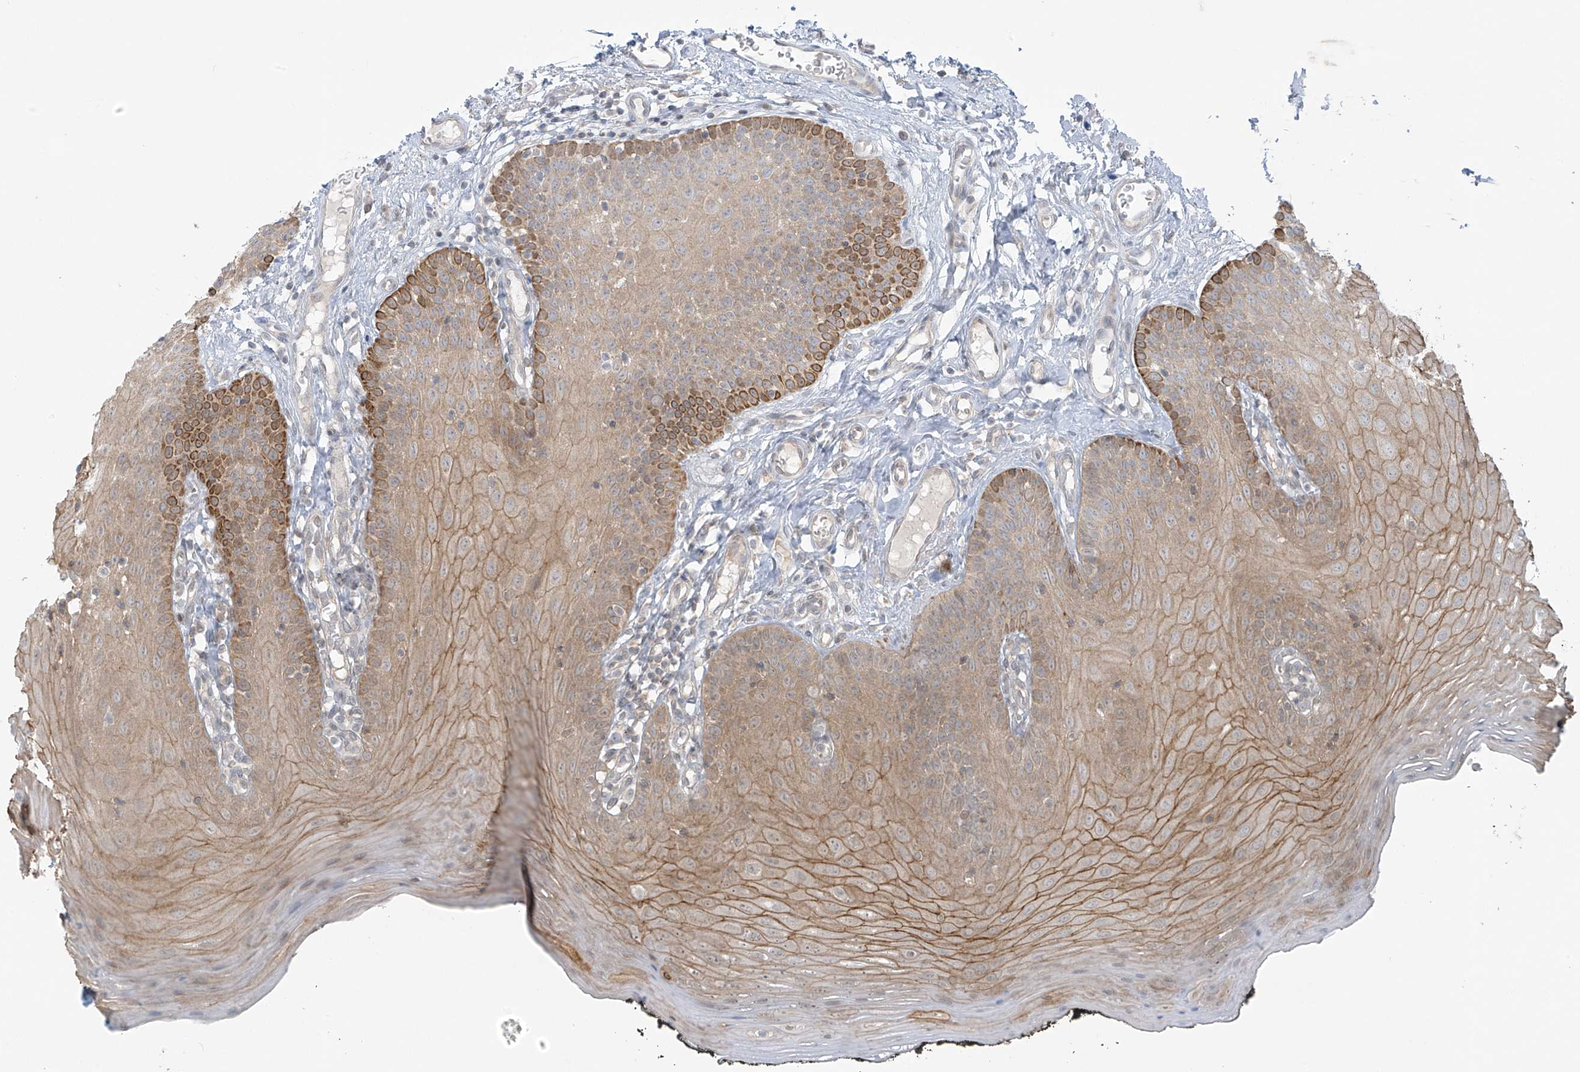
{"staining": {"intensity": "moderate", "quantity": ">75%", "location": "cytoplasmic/membranous"}, "tissue": "oral mucosa", "cell_type": "Squamous epithelial cells", "image_type": "normal", "snomed": [{"axis": "morphology", "description": "Normal tissue, NOS"}, {"axis": "topography", "description": "Oral tissue"}], "caption": "Benign oral mucosa demonstrates moderate cytoplasmic/membranous positivity in approximately >75% of squamous epithelial cells, visualized by immunohistochemistry.", "gene": "HDDC2", "patient": {"sex": "male", "age": 74}}